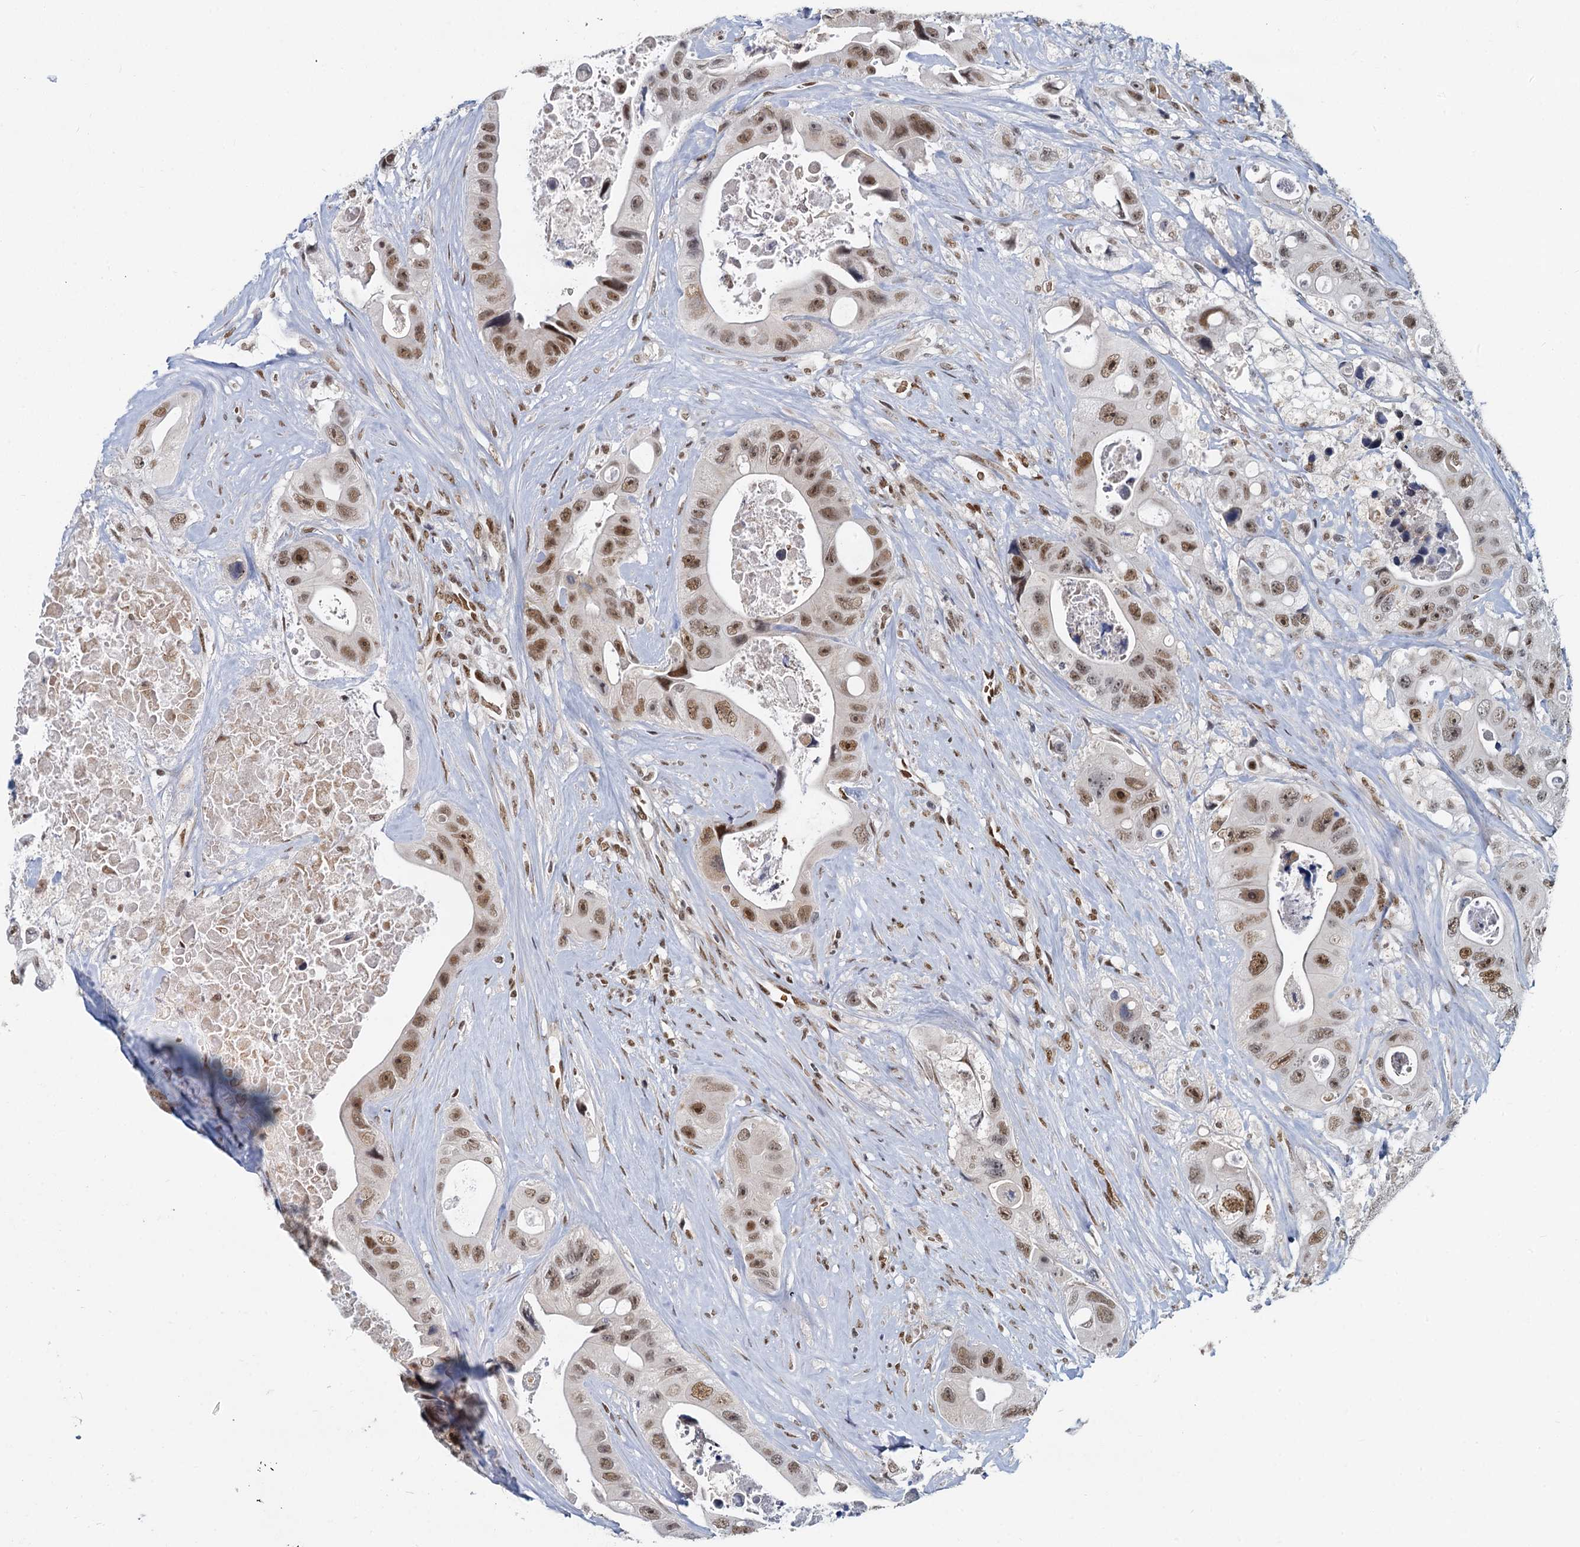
{"staining": {"intensity": "moderate", "quantity": ">75%", "location": "nuclear"}, "tissue": "colorectal cancer", "cell_type": "Tumor cells", "image_type": "cancer", "snomed": [{"axis": "morphology", "description": "Adenocarcinoma, NOS"}, {"axis": "topography", "description": "Colon"}], "caption": "Tumor cells reveal medium levels of moderate nuclear positivity in about >75% of cells in human colorectal cancer.", "gene": "RPRD1A", "patient": {"sex": "female", "age": 46}}